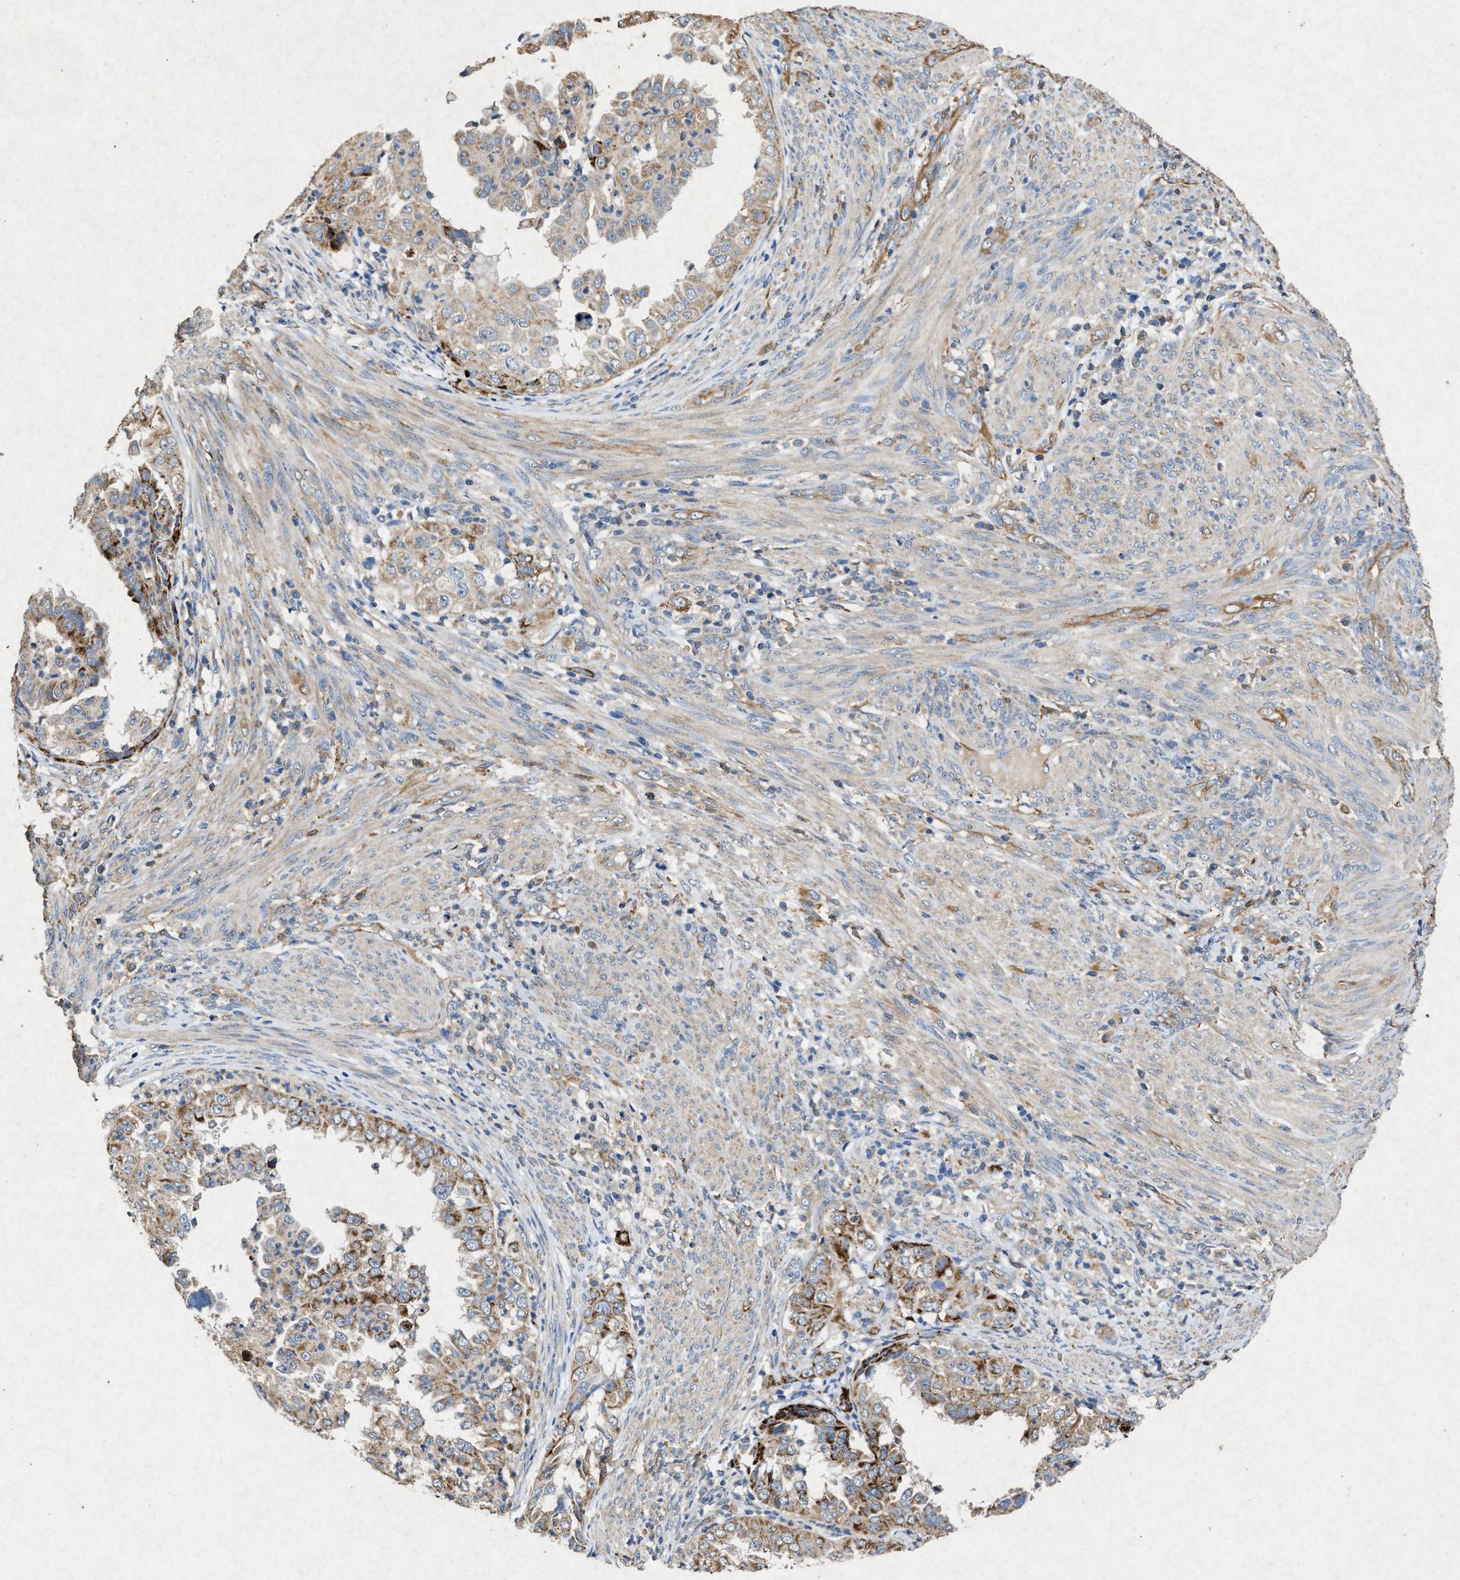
{"staining": {"intensity": "moderate", "quantity": "<25%", "location": "cytoplasmic/membranous"}, "tissue": "endometrial cancer", "cell_type": "Tumor cells", "image_type": "cancer", "snomed": [{"axis": "morphology", "description": "Adenocarcinoma, NOS"}, {"axis": "topography", "description": "Endometrium"}], "caption": "A high-resolution image shows immunohistochemistry staining of adenocarcinoma (endometrial), which reveals moderate cytoplasmic/membranous positivity in approximately <25% of tumor cells.", "gene": "CDK15", "patient": {"sex": "female", "age": 85}}